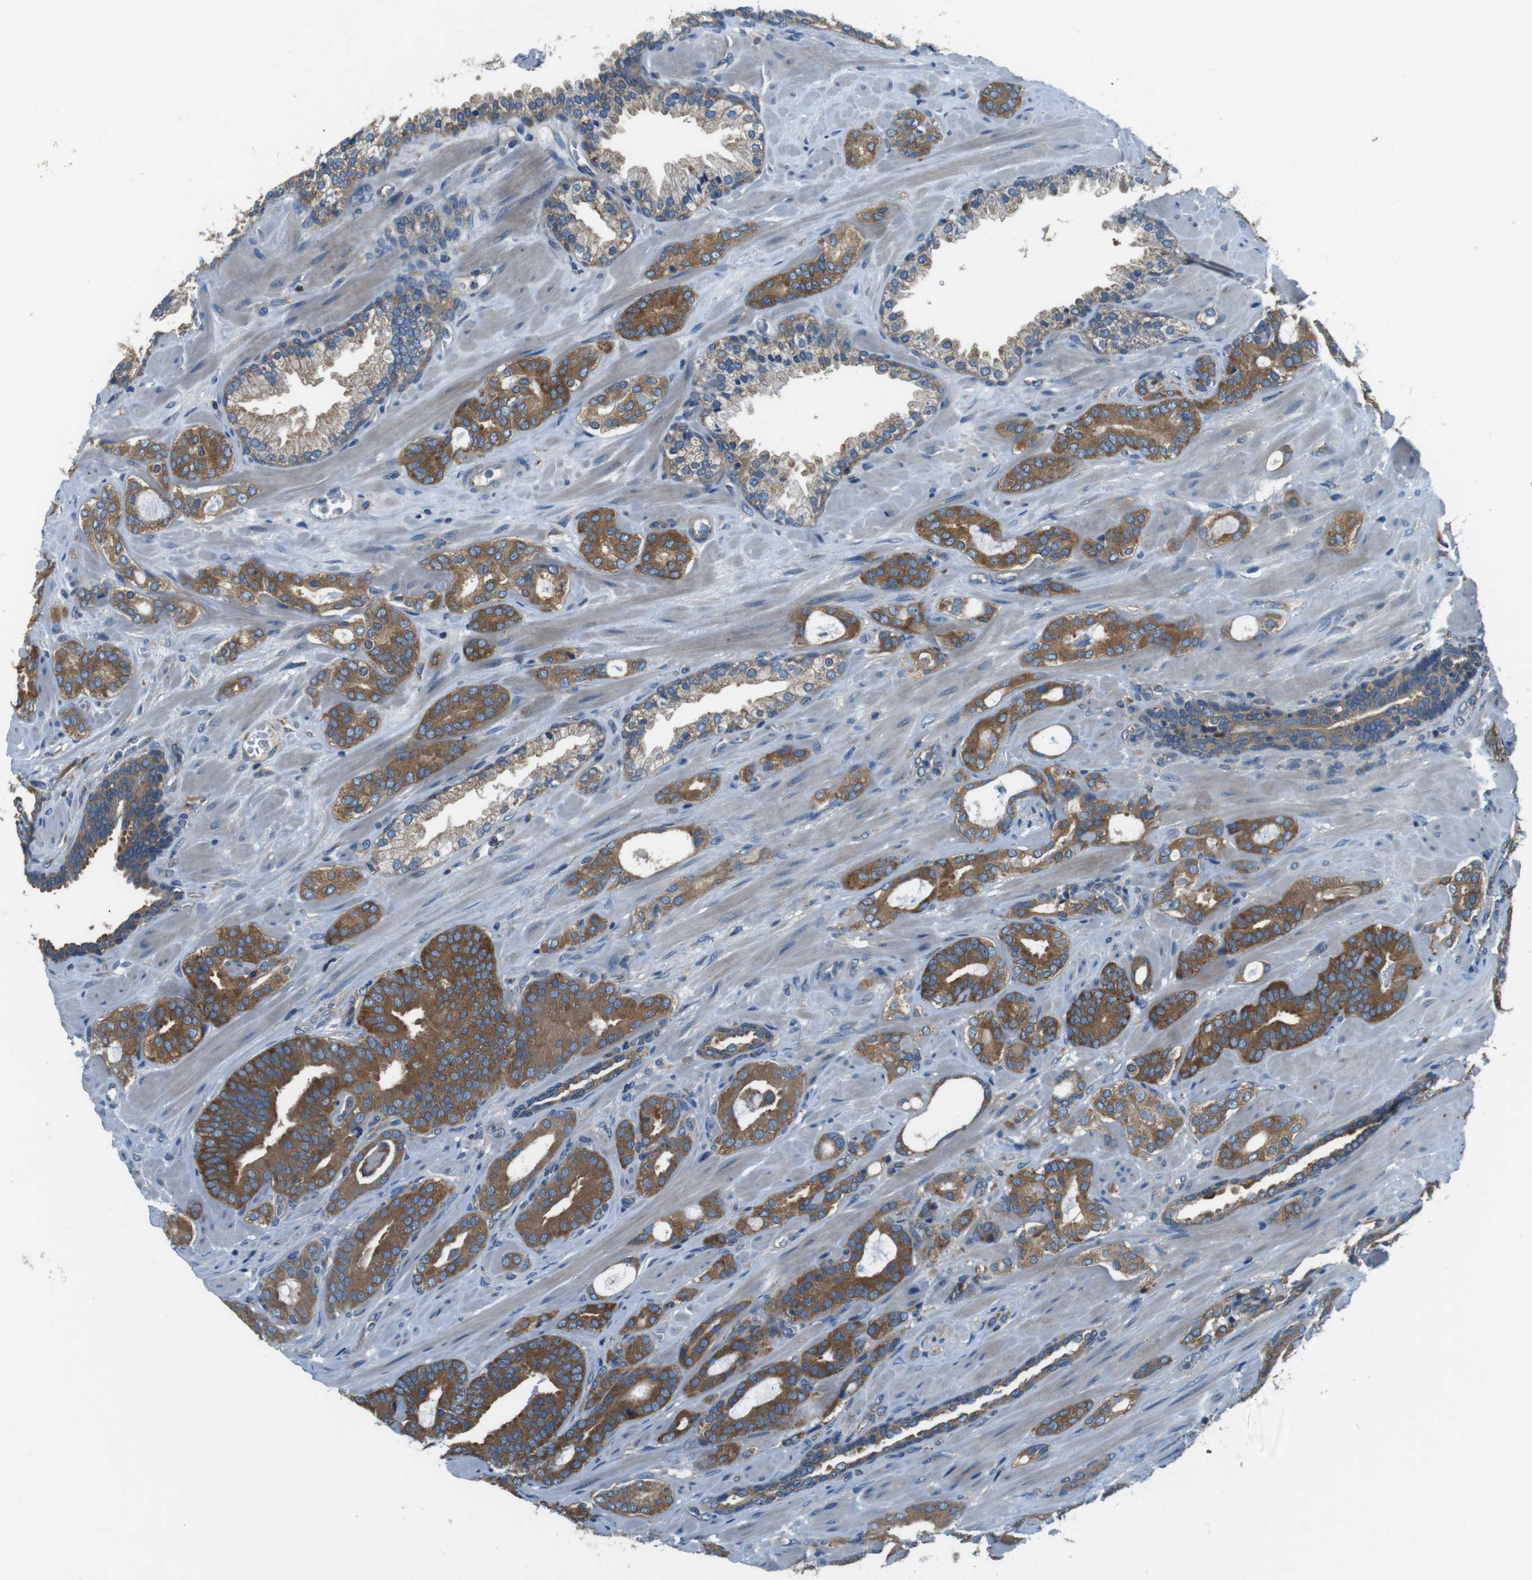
{"staining": {"intensity": "moderate", "quantity": ">75%", "location": "cytoplasmic/membranous"}, "tissue": "prostate cancer", "cell_type": "Tumor cells", "image_type": "cancer", "snomed": [{"axis": "morphology", "description": "Adenocarcinoma, Low grade"}, {"axis": "topography", "description": "Prostate"}], "caption": "Brown immunohistochemical staining in prostate cancer reveals moderate cytoplasmic/membranous positivity in approximately >75% of tumor cells.", "gene": "DENND4C", "patient": {"sex": "male", "age": 63}}